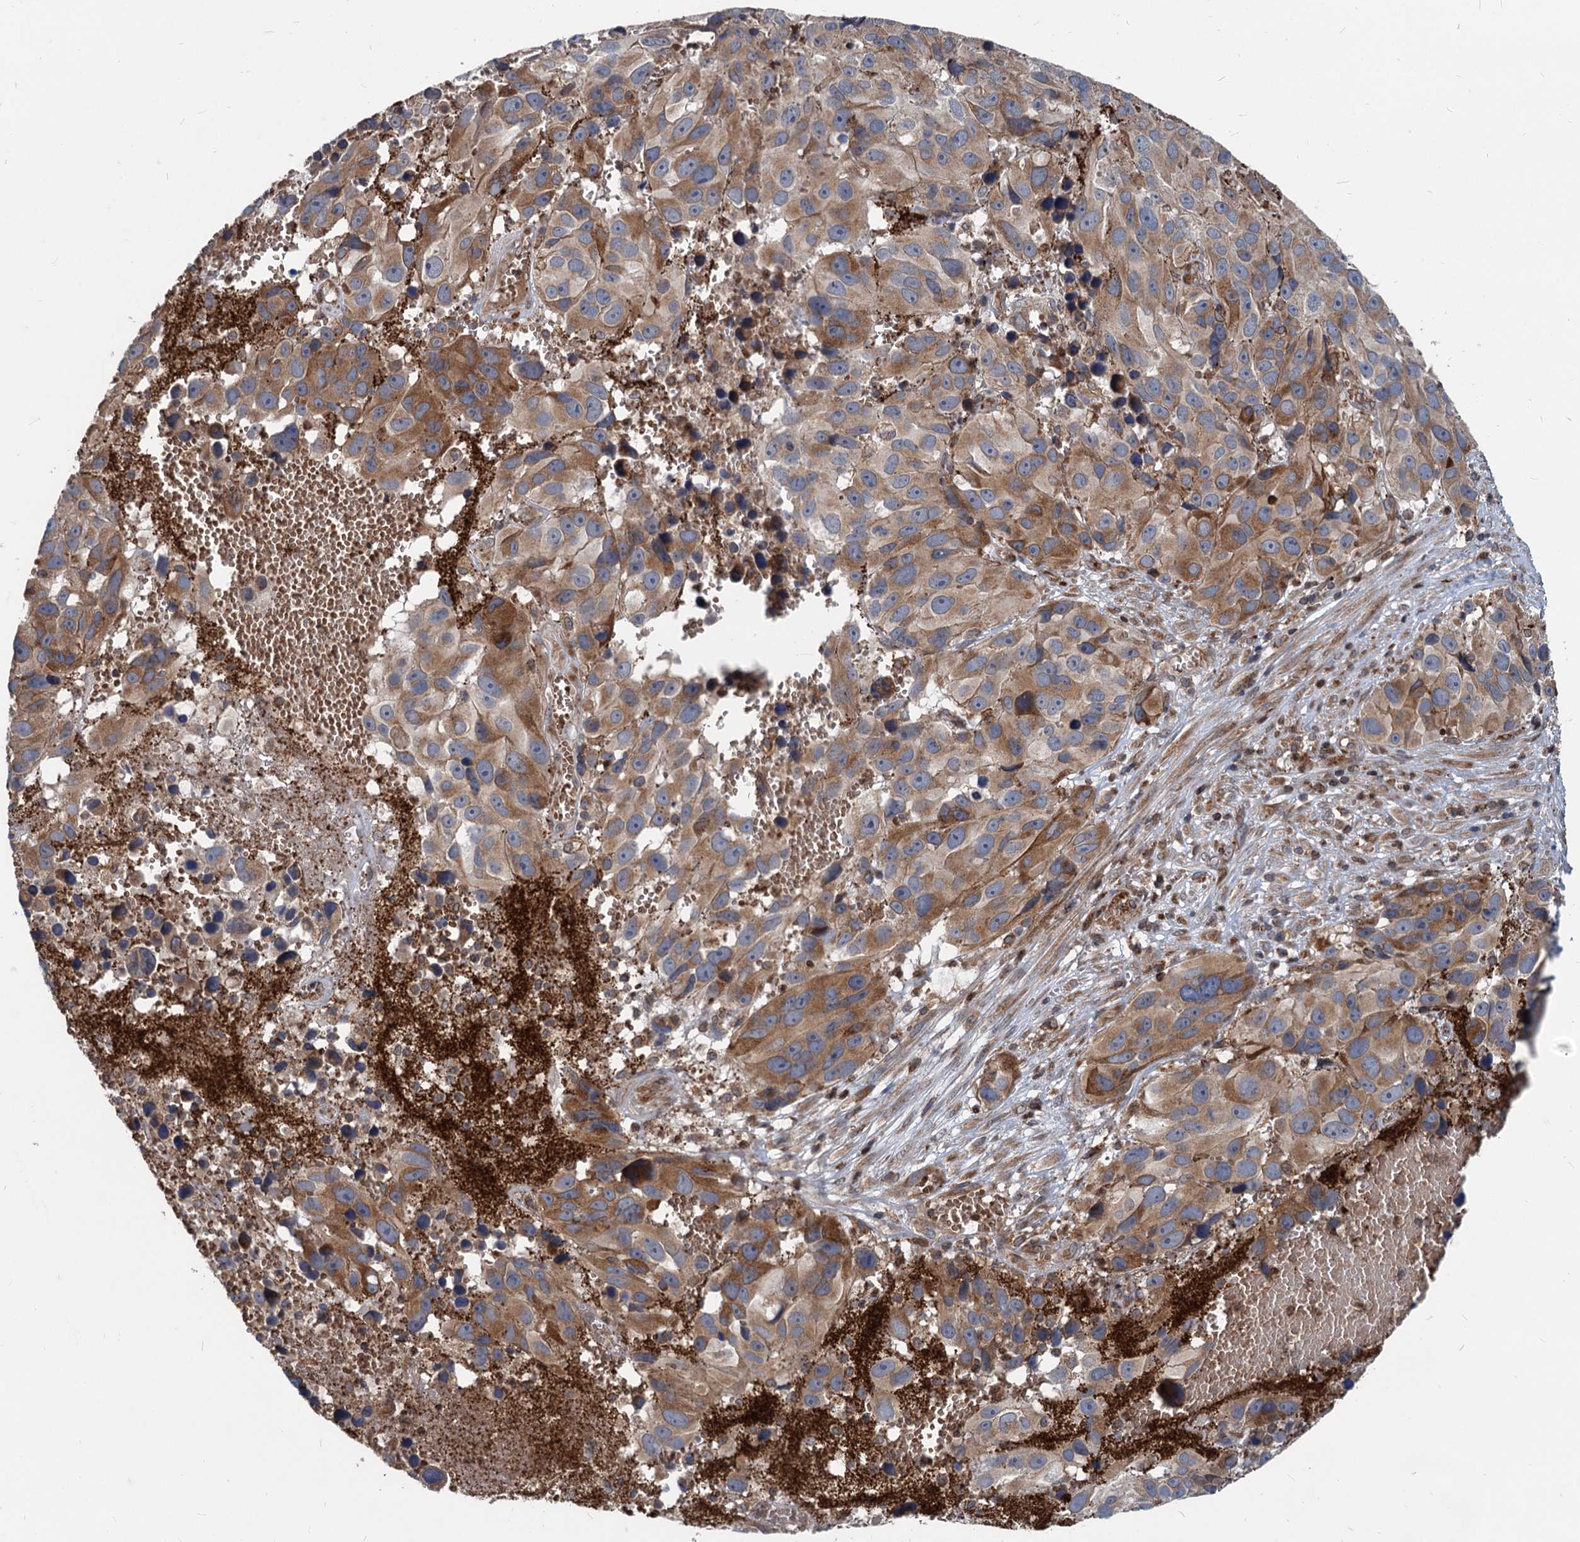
{"staining": {"intensity": "moderate", "quantity": ">75%", "location": "cytoplasmic/membranous"}, "tissue": "melanoma", "cell_type": "Tumor cells", "image_type": "cancer", "snomed": [{"axis": "morphology", "description": "Malignant melanoma, NOS"}, {"axis": "topography", "description": "Skin"}], "caption": "Immunohistochemical staining of human melanoma demonstrates moderate cytoplasmic/membranous protein expression in approximately >75% of tumor cells.", "gene": "STIM1", "patient": {"sex": "male", "age": 84}}